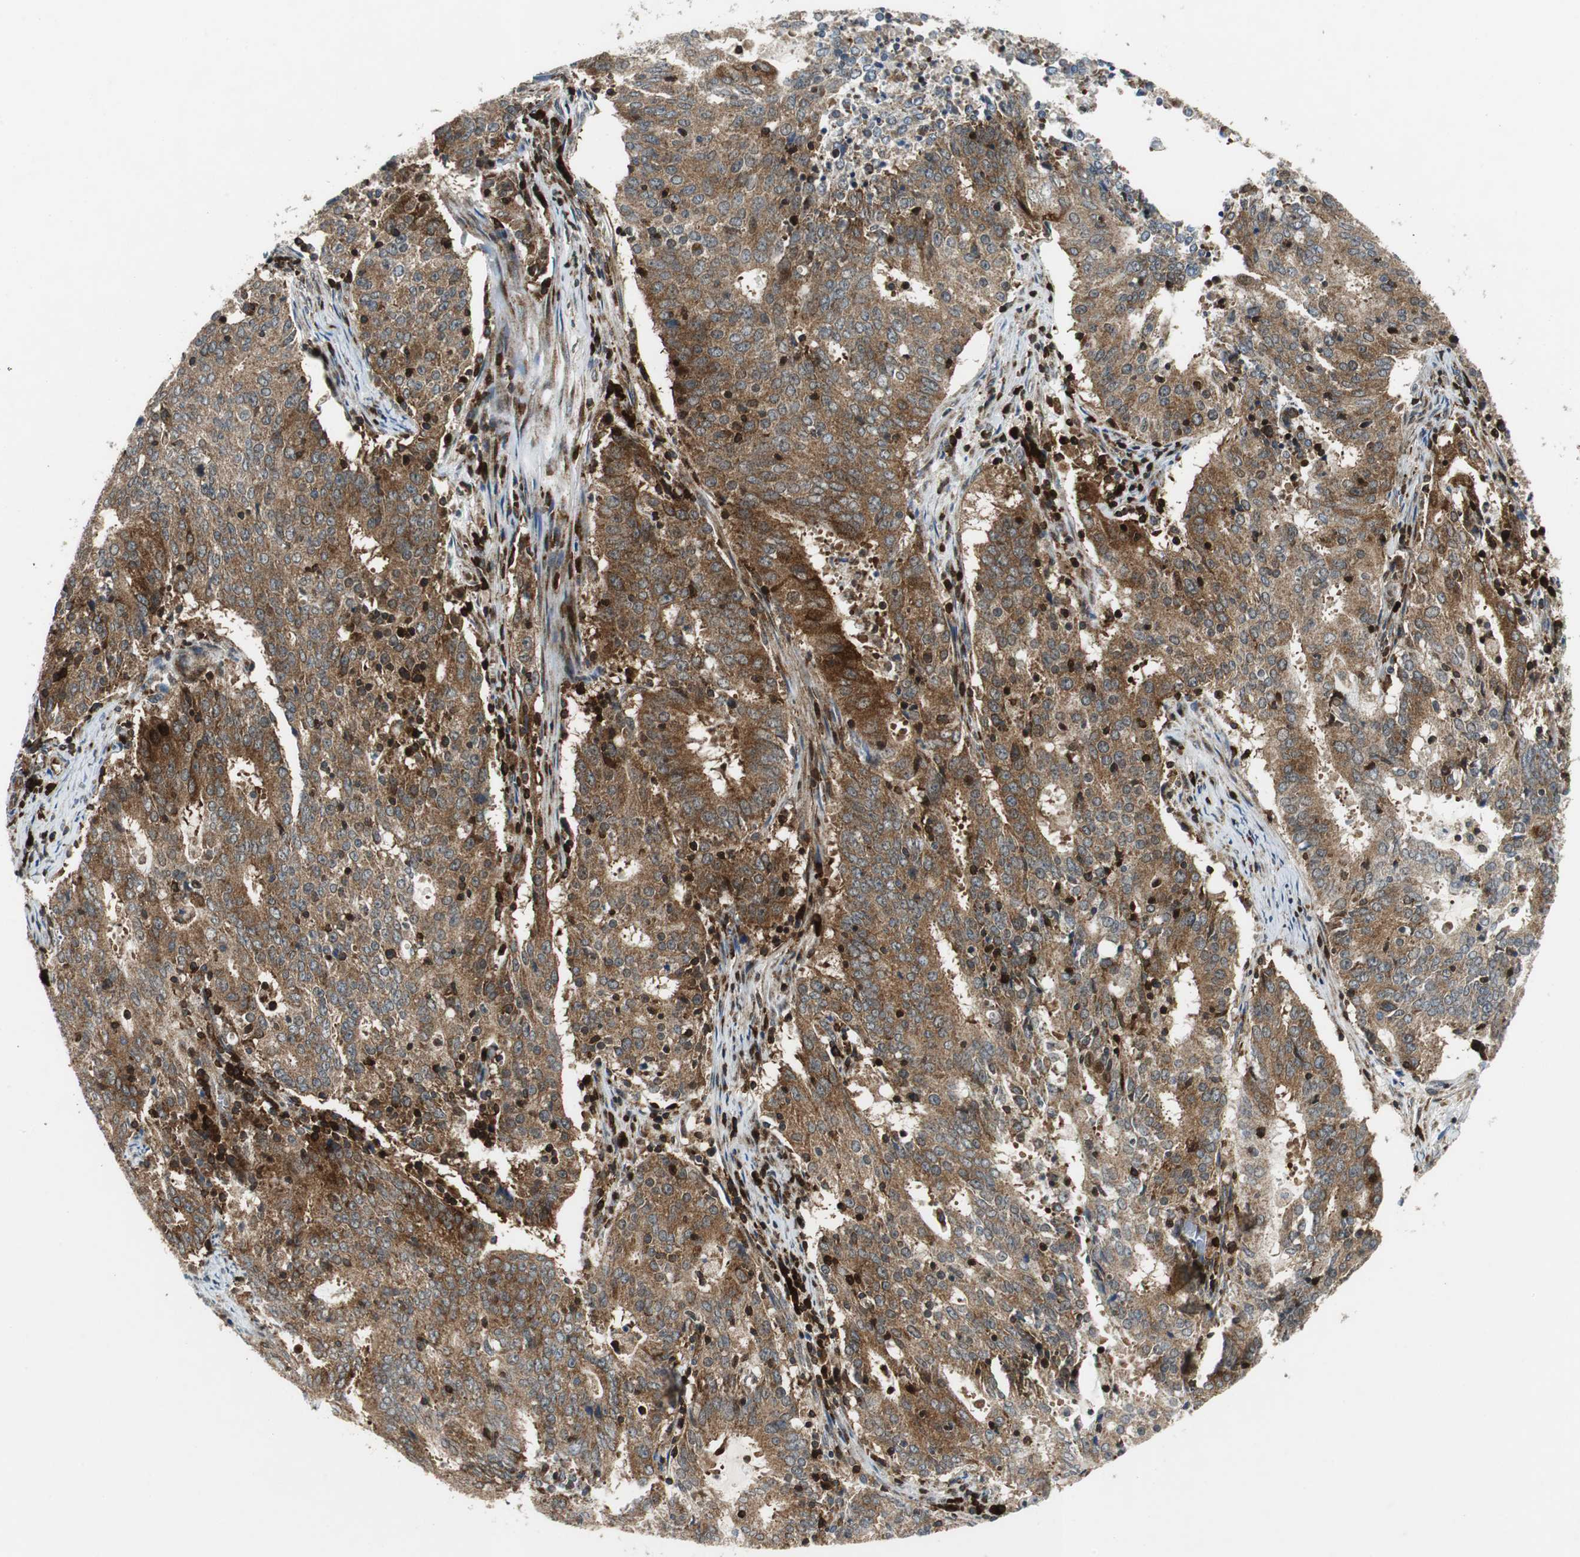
{"staining": {"intensity": "strong", "quantity": ">75%", "location": "cytoplasmic/membranous"}, "tissue": "cervical cancer", "cell_type": "Tumor cells", "image_type": "cancer", "snomed": [{"axis": "morphology", "description": "Adenocarcinoma, NOS"}, {"axis": "topography", "description": "Cervix"}], "caption": "The immunohistochemical stain shows strong cytoplasmic/membranous staining in tumor cells of cervical adenocarcinoma tissue.", "gene": "TUBA4A", "patient": {"sex": "female", "age": 44}}